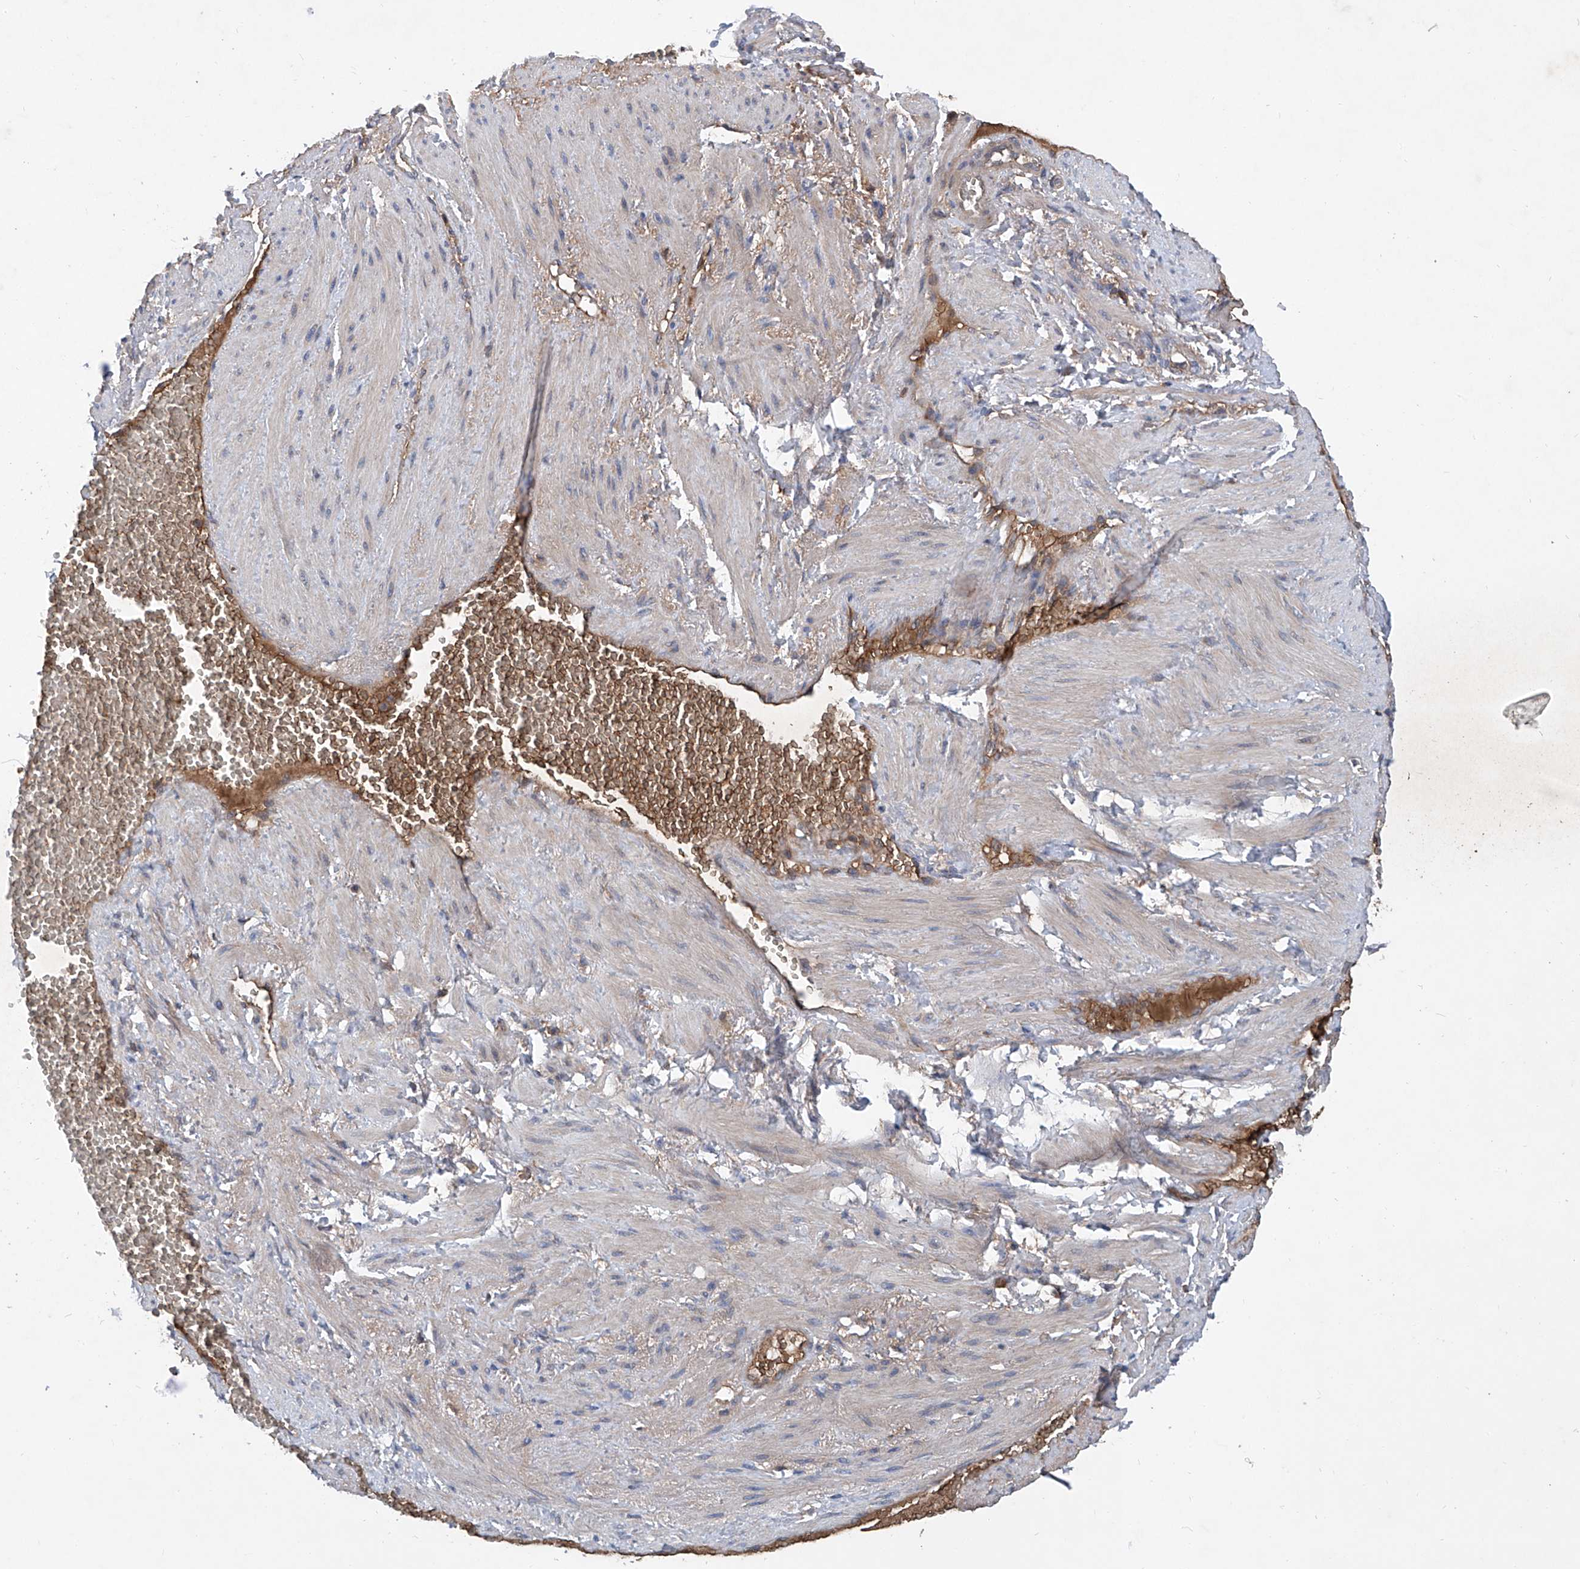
{"staining": {"intensity": "negative", "quantity": "none", "location": "none"}, "tissue": "adipose tissue", "cell_type": "Adipocytes", "image_type": "normal", "snomed": [{"axis": "morphology", "description": "Normal tissue, NOS"}, {"axis": "topography", "description": "Smooth muscle"}, {"axis": "topography", "description": "Peripheral nerve tissue"}], "caption": "Immunohistochemical staining of benign adipose tissue reveals no significant staining in adipocytes.", "gene": "ASCC3", "patient": {"sex": "female", "age": 39}}